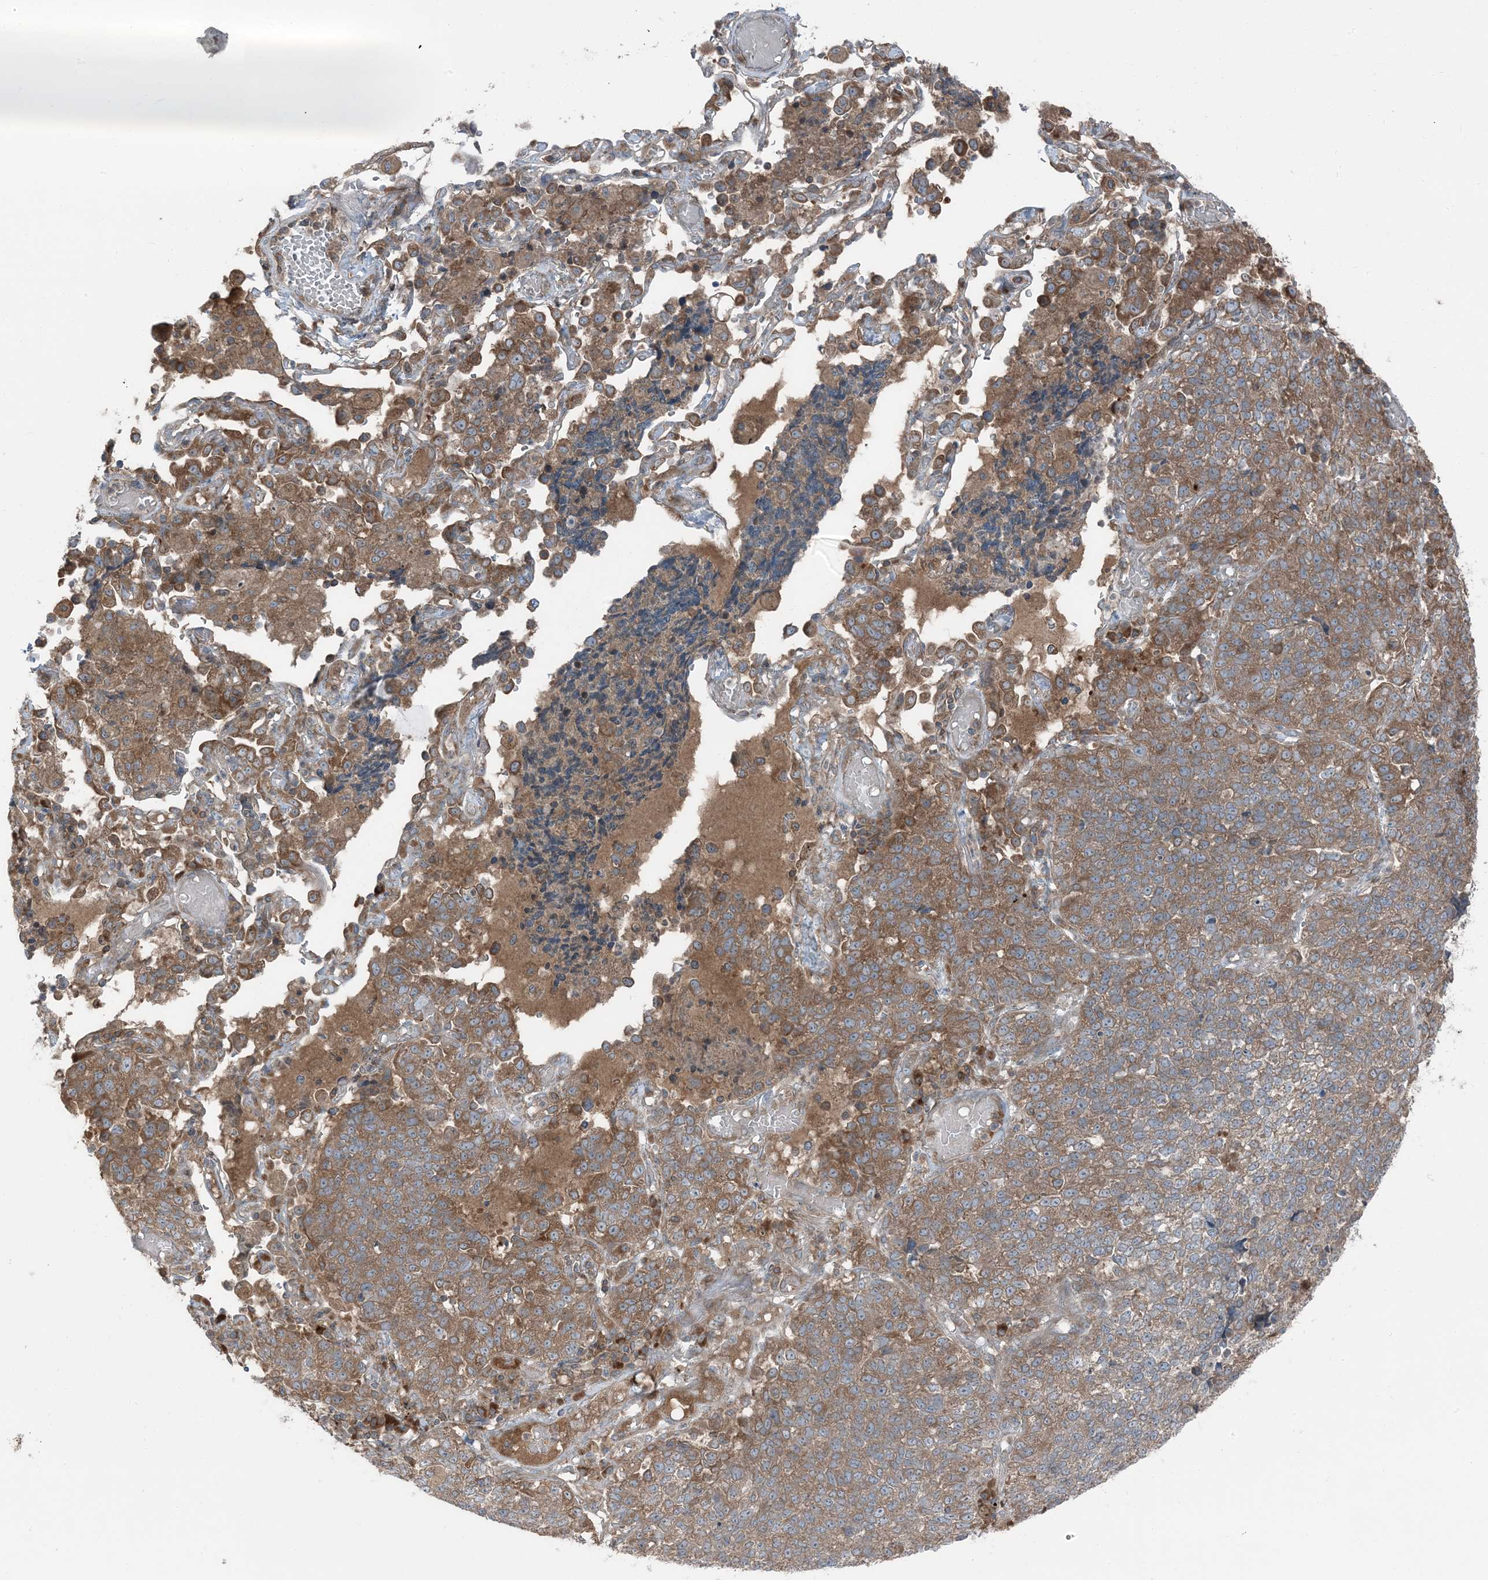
{"staining": {"intensity": "moderate", "quantity": ">75%", "location": "cytoplasmic/membranous"}, "tissue": "lung cancer", "cell_type": "Tumor cells", "image_type": "cancer", "snomed": [{"axis": "morphology", "description": "Adenocarcinoma, NOS"}, {"axis": "topography", "description": "Lung"}], "caption": "This is an image of immunohistochemistry staining of adenocarcinoma (lung), which shows moderate positivity in the cytoplasmic/membranous of tumor cells.", "gene": "RAB3GAP1", "patient": {"sex": "male", "age": 49}}